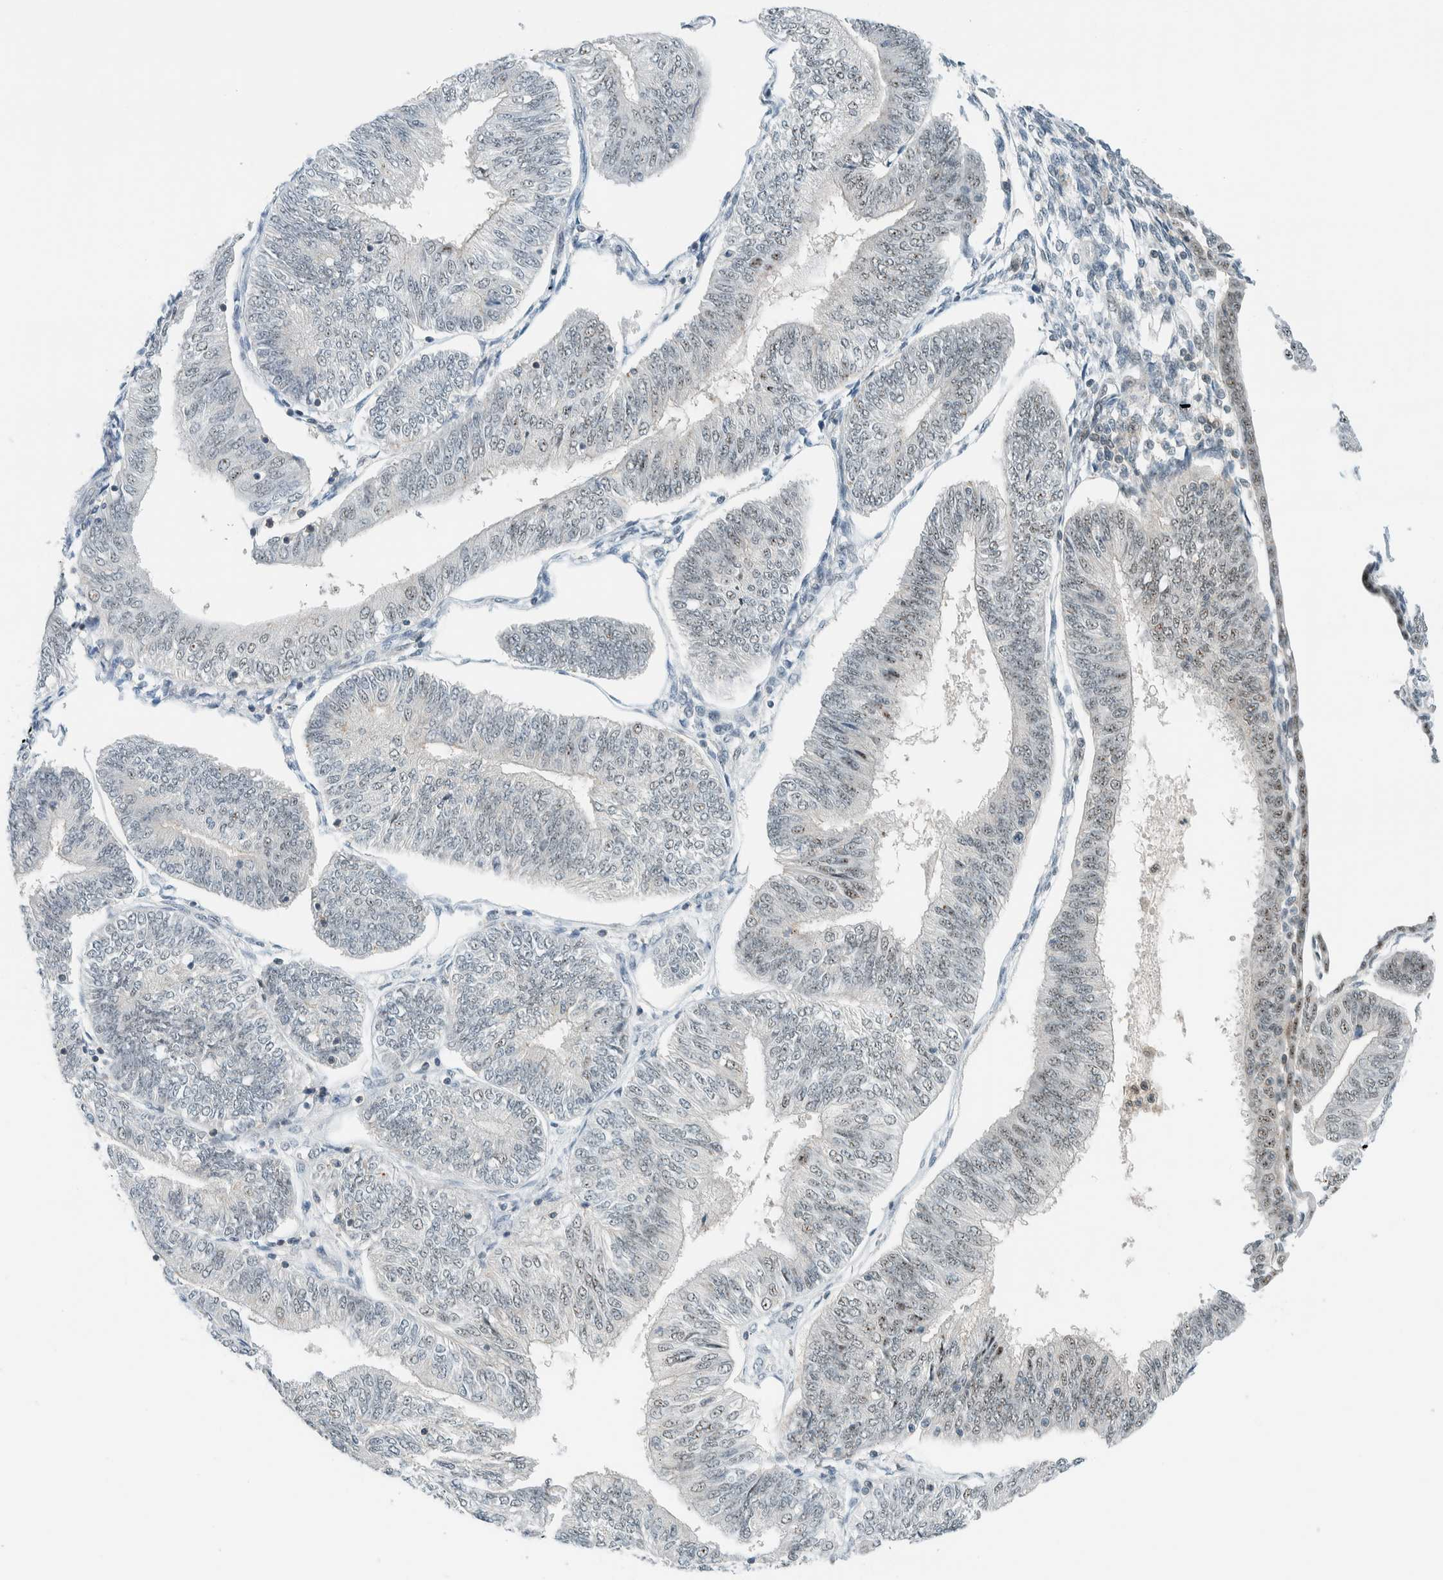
{"staining": {"intensity": "weak", "quantity": "25%-75%", "location": "nuclear"}, "tissue": "endometrial cancer", "cell_type": "Tumor cells", "image_type": "cancer", "snomed": [{"axis": "morphology", "description": "Adenocarcinoma, NOS"}, {"axis": "topography", "description": "Endometrium"}], "caption": "Immunohistochemical staining of endometrial adenocarcinoma reveals low levels of weak nuclear expression in about 25%-75% of tumor cells.", "gene": "CYSRT1", "patient": {"sex": "female", "age": 58}}